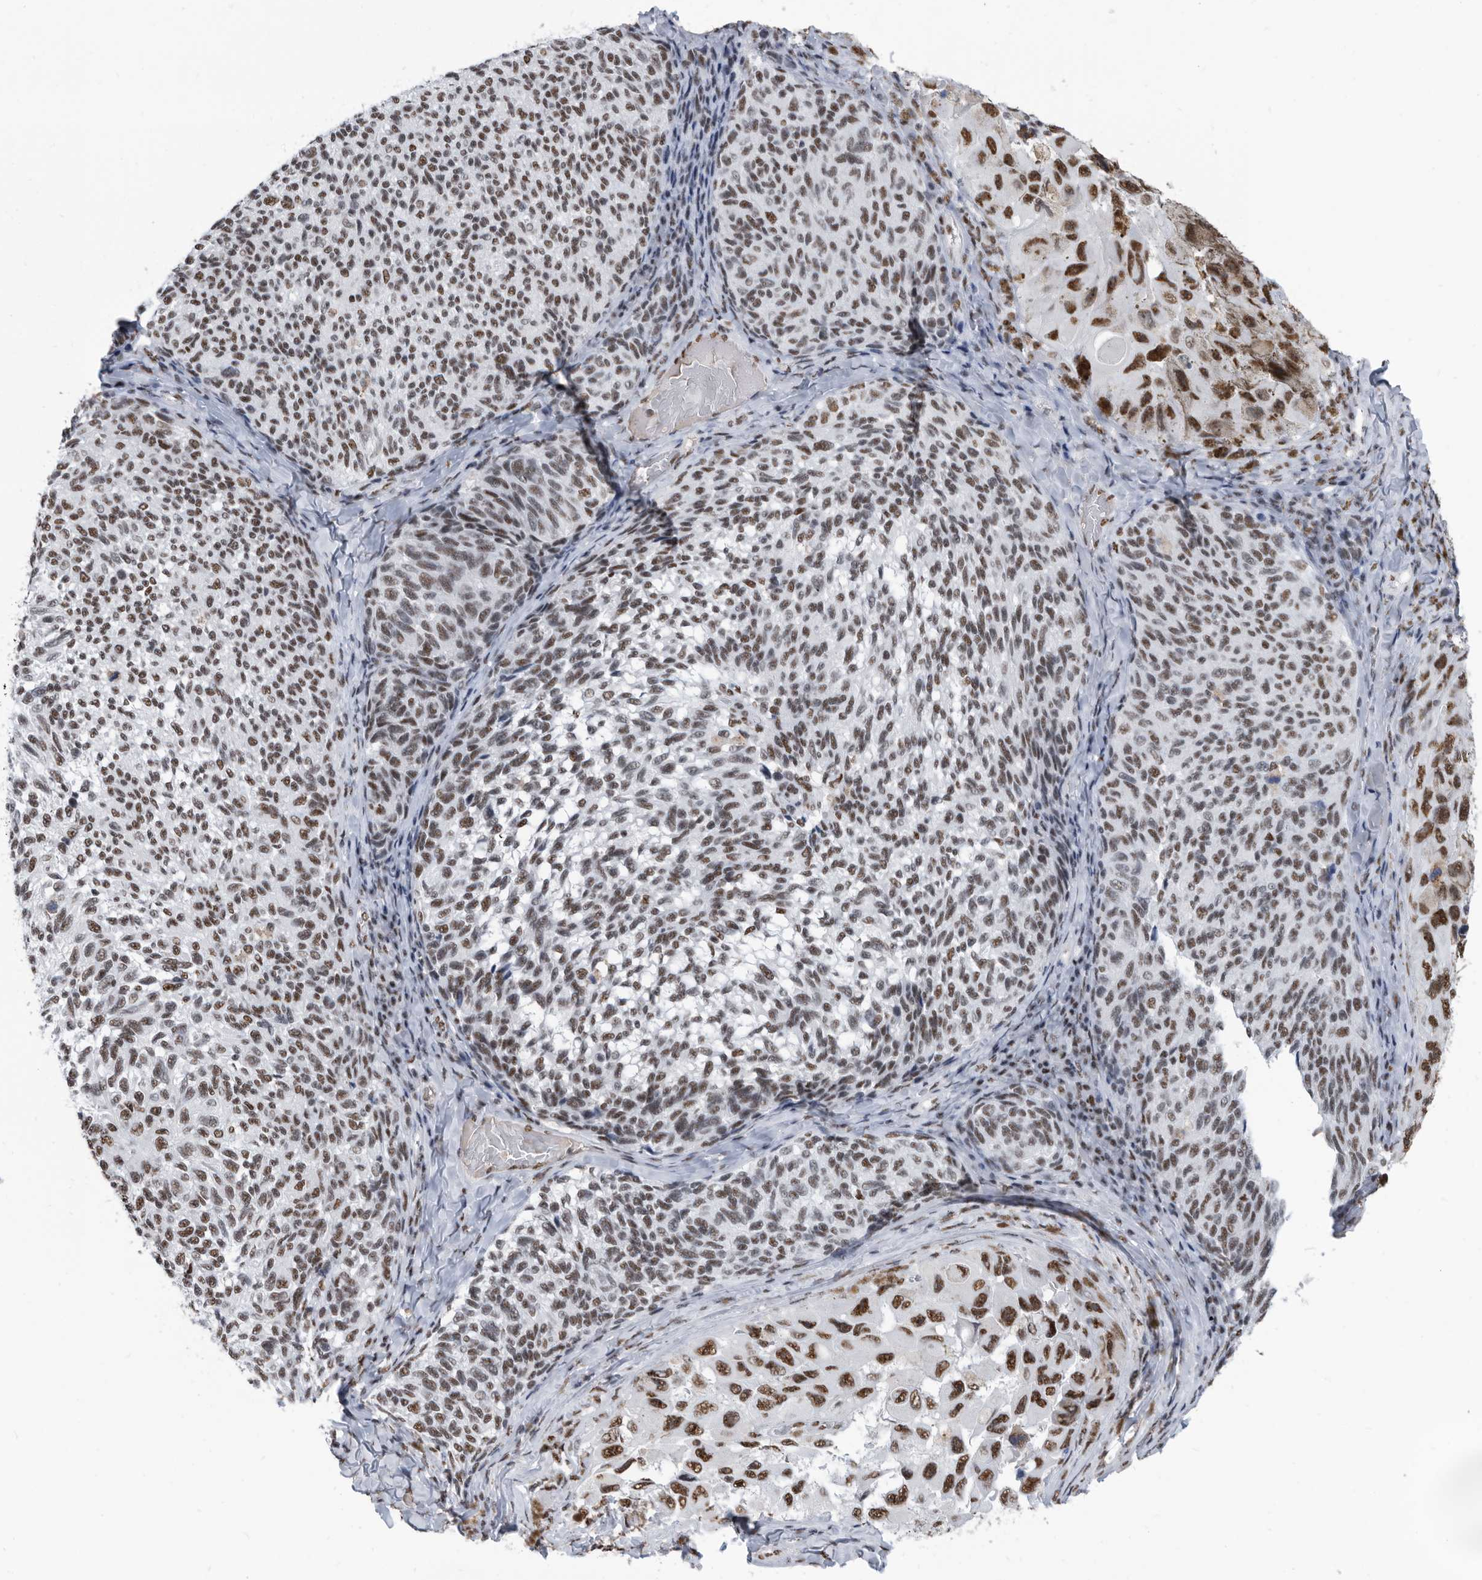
{"staining": {"intensity": "strong", "quantity": ">75%", "location": "nuclear"}, "tissue": "melanoma", "cell_type": "Tumor cells", "image_type": "cancer", "snomed": [{"axis": "morphology", "description": "Malignant melanoma, NOS"}, {"axis": "topography", "description": "Skin"}], "caption": "Human melanoma stained with a protein marker exhibits strong staining in tumor cells.", "gene": "SF3A1", "patient": {"sex": "female", "age": 73}}